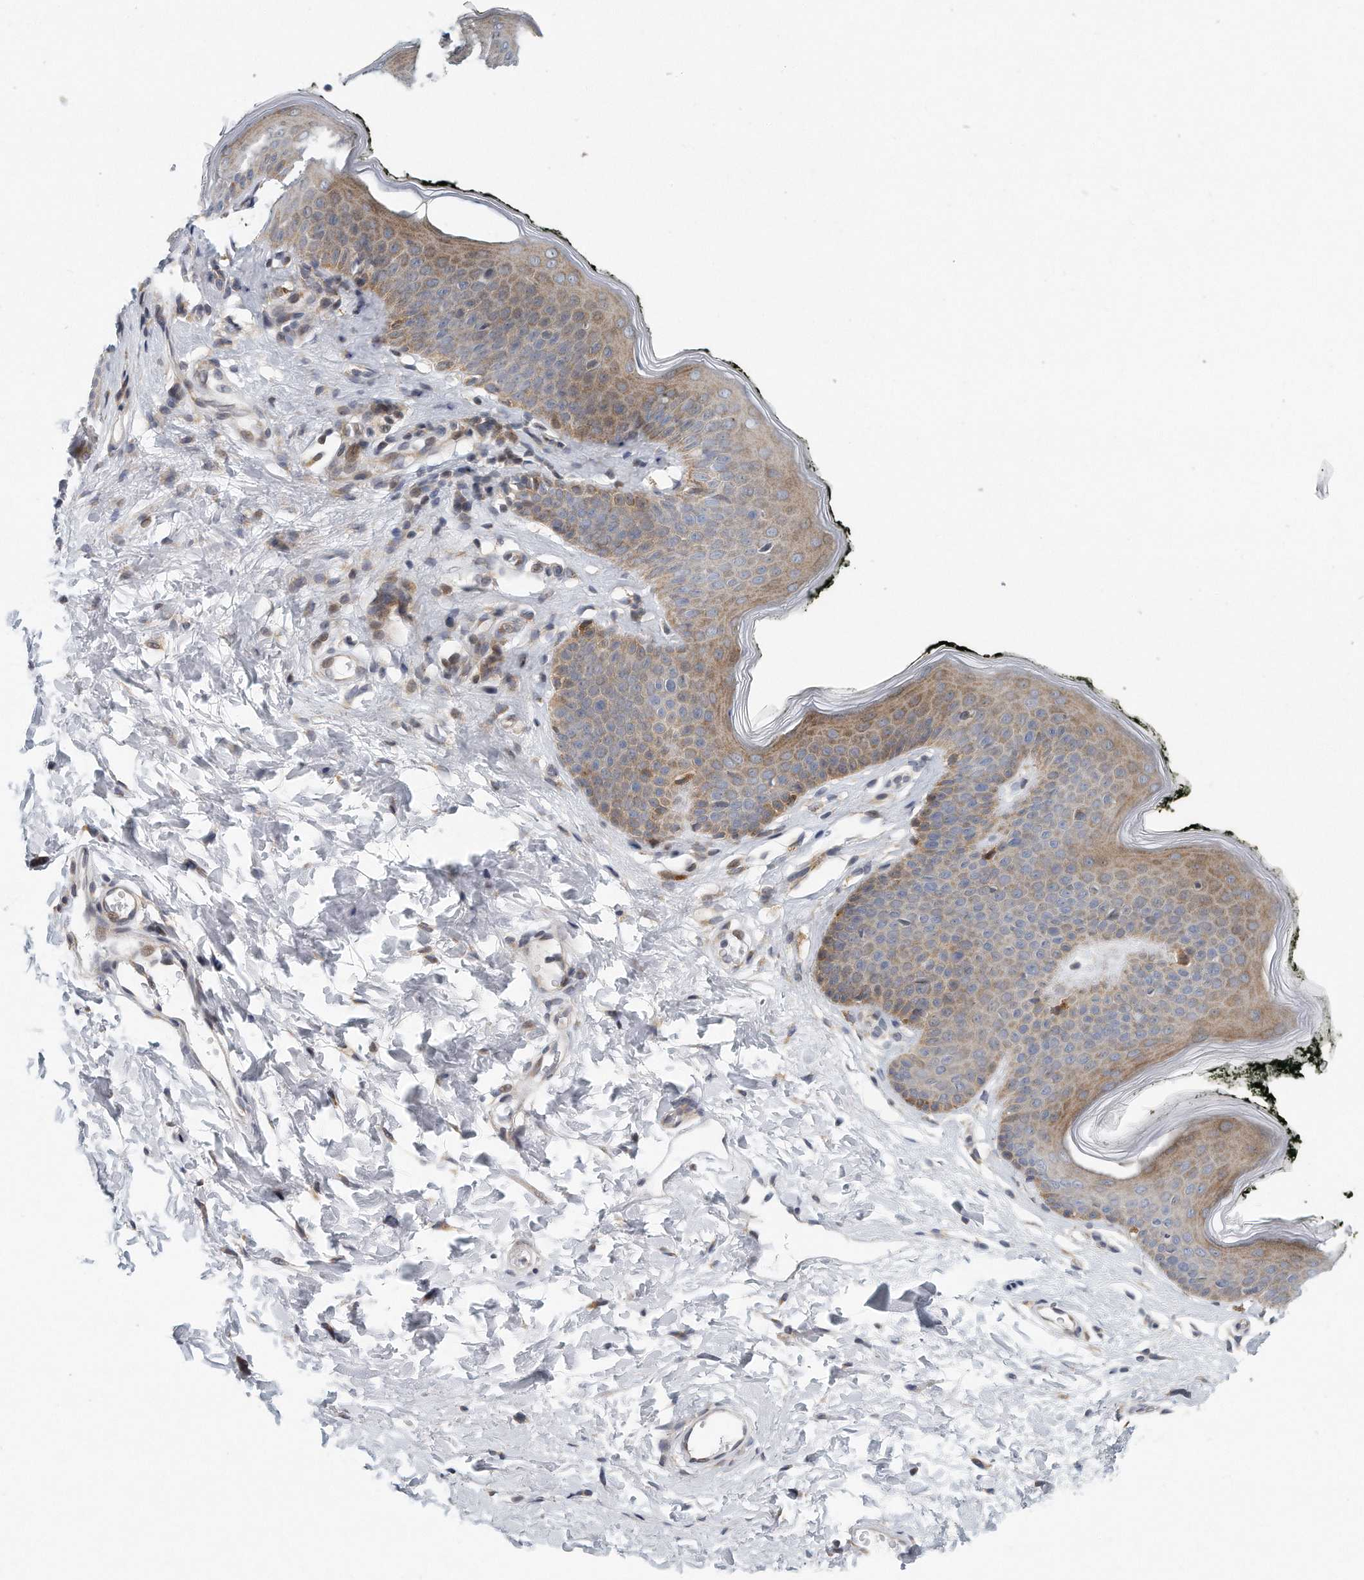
{"staining": {"intensity": "moderate", "quantity": "25%-75%", "location": "cytoplasmic/membranous"}, "tissue": "skin", "cell_type": "Epidermal cells", "image_type": "normal", "snomed": [{"axis": "morphology", "description": "Normal tissue, NOS"}, {"axis": "morphology", "description": "Inflammation, NOS"}, {"axis": "topography", "description": "Vulva"}], "caption": "Skin stained with a brown dye exhibits moderate cytoplasmic/membranous positive staining in approximately 25%-75% of epidermal cells.", "gene": "VLDLR", "patient": {"sex": "female", "age": 84}}